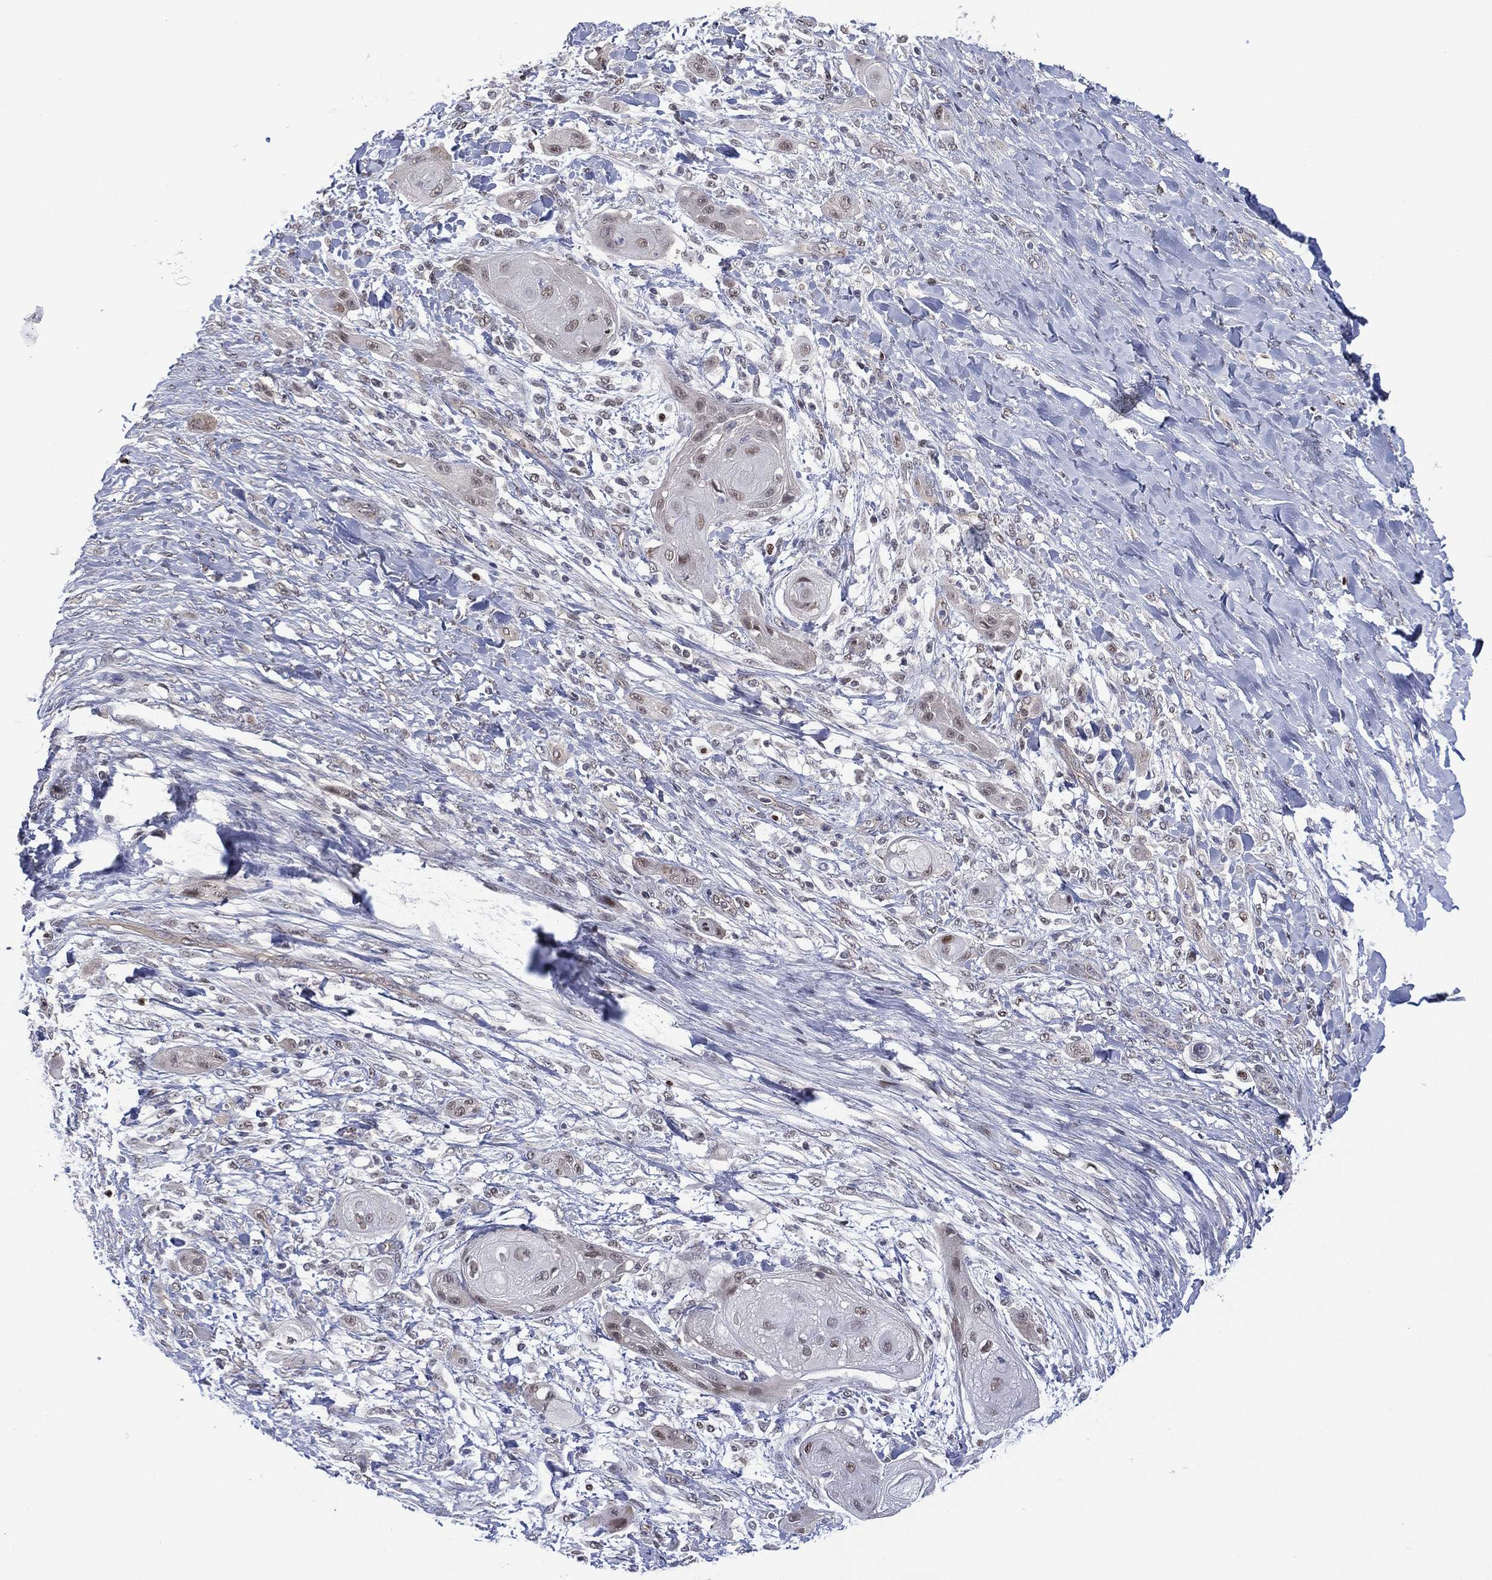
{"staining": {"intensity": "negative", "quantity": "none", "location": "none"}, "tissue": "skin cancer", "cell_type": "Tumor cells", "image_type": "cancer", "snomed": [{"axis": "morphology", "description": "Squamous cell carcinoma, NOS"}, {"axis": "topography", "description": "Skin"}], "caption": "This is an IHC micrograph of squamous cell carcinoma (skin). There is no positivity in tumor cells.", "gene": "GSE1", "patient": {"sex": "male", "age": 62}}